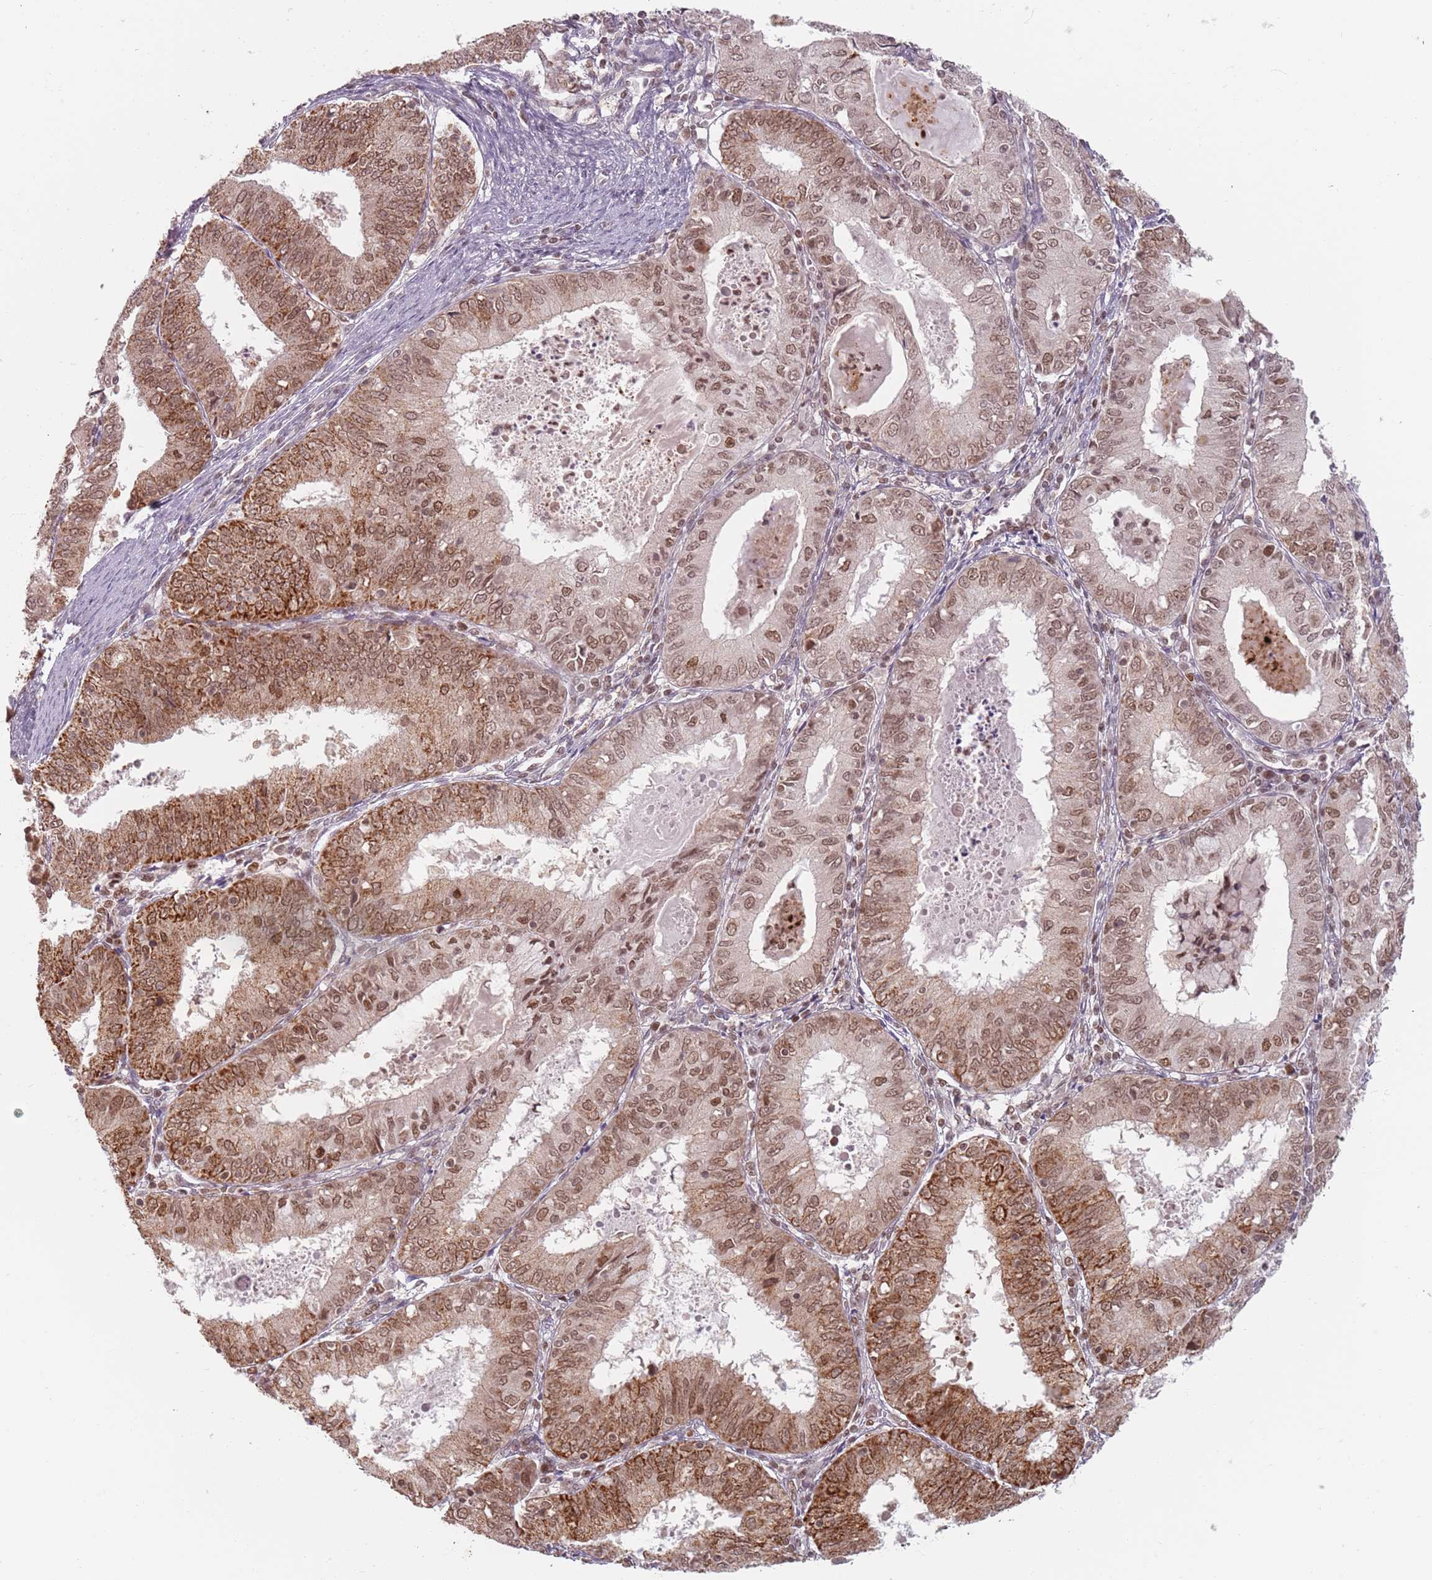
{"staining": {"intensity": "moderate", "quantity": ">75%", "location": "cytoplasmic/membranous,nuclear"}, "tissue": "endometrial cancer", "cell_type": "Tumor cells", "image_type": "cancer", "snomed": [{"axis": "morphology", "description": "Adenocarcinoma, NOS"}, {"axis": "topography", "description": "Endometrium"}], "caption": "The micrograph displays a brown stain indicating the presence of a protein in the cytoplasmic/membranous and nuclear of tumor cells in endometrial adenocarcinoma. (brown staining indicates protein expression, while blue staining denotes nuclei).", "gene": "NUP50", "patient": {"sex": "female", "age": 57}}